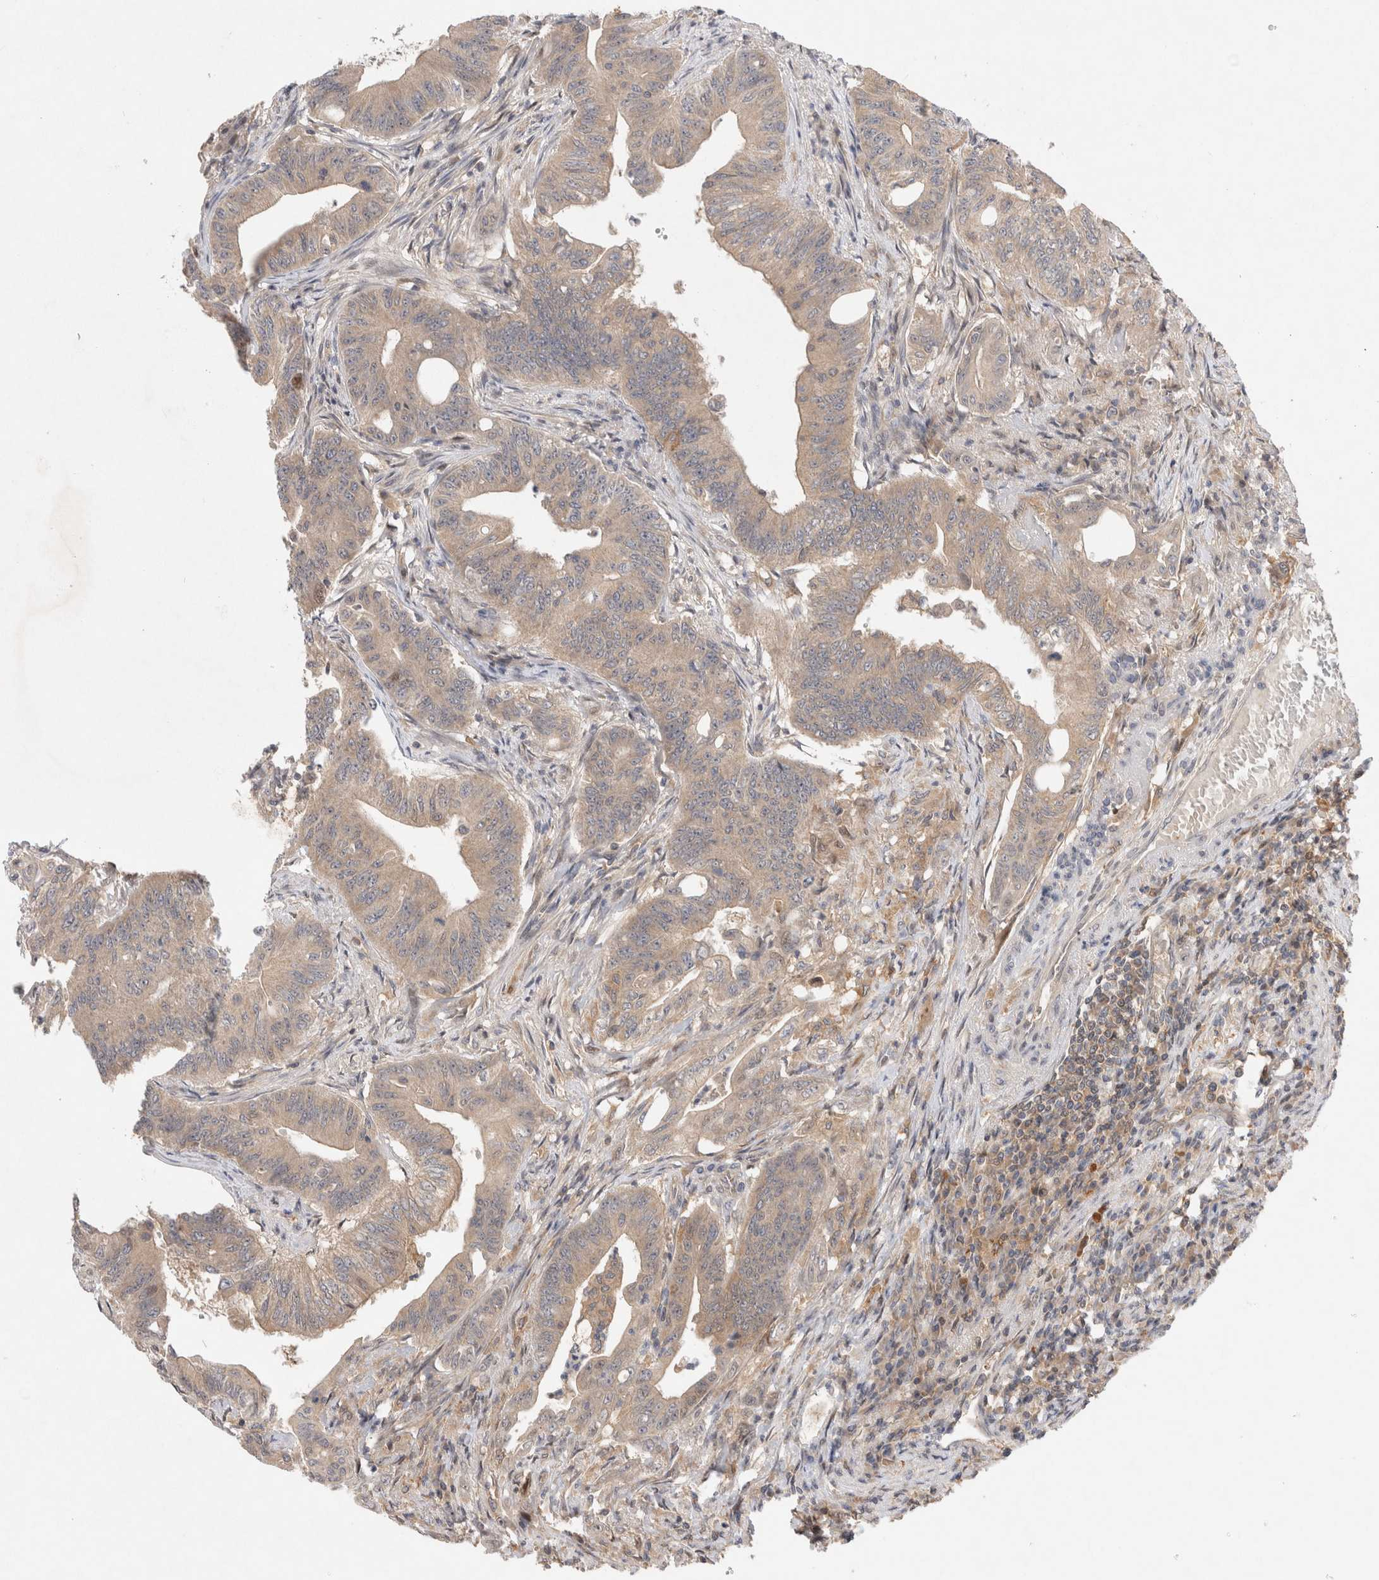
{"staining": {"intensity": "weak", "quantity": ">75%", "location": "cytoplasmic/membranous"}, "tissue": "colorectal cancer", "cell_type": "Tumor cells", "image_type": "cancer", "snomed": [{"axis": "morphology", "description": "Adenoma, NOS"}, {"axis": "morphology", "description": "Adenocarcinoma, NOS"}, {"axis": "topography", "description": "Colon"}], "caption": "High-magnification brightfield microscopy of colorectal adenocarcinoma stained with DAB (3,3'-diaminobenzidine) (brown) and counterstained with hematoxylin (blue). tumor cells exhibit weak cytoplasmic/membranous expression is appreciated in approximately>75% of cells.", "gene": "HTT", "patient": {"sex": "male", "age": 79}}